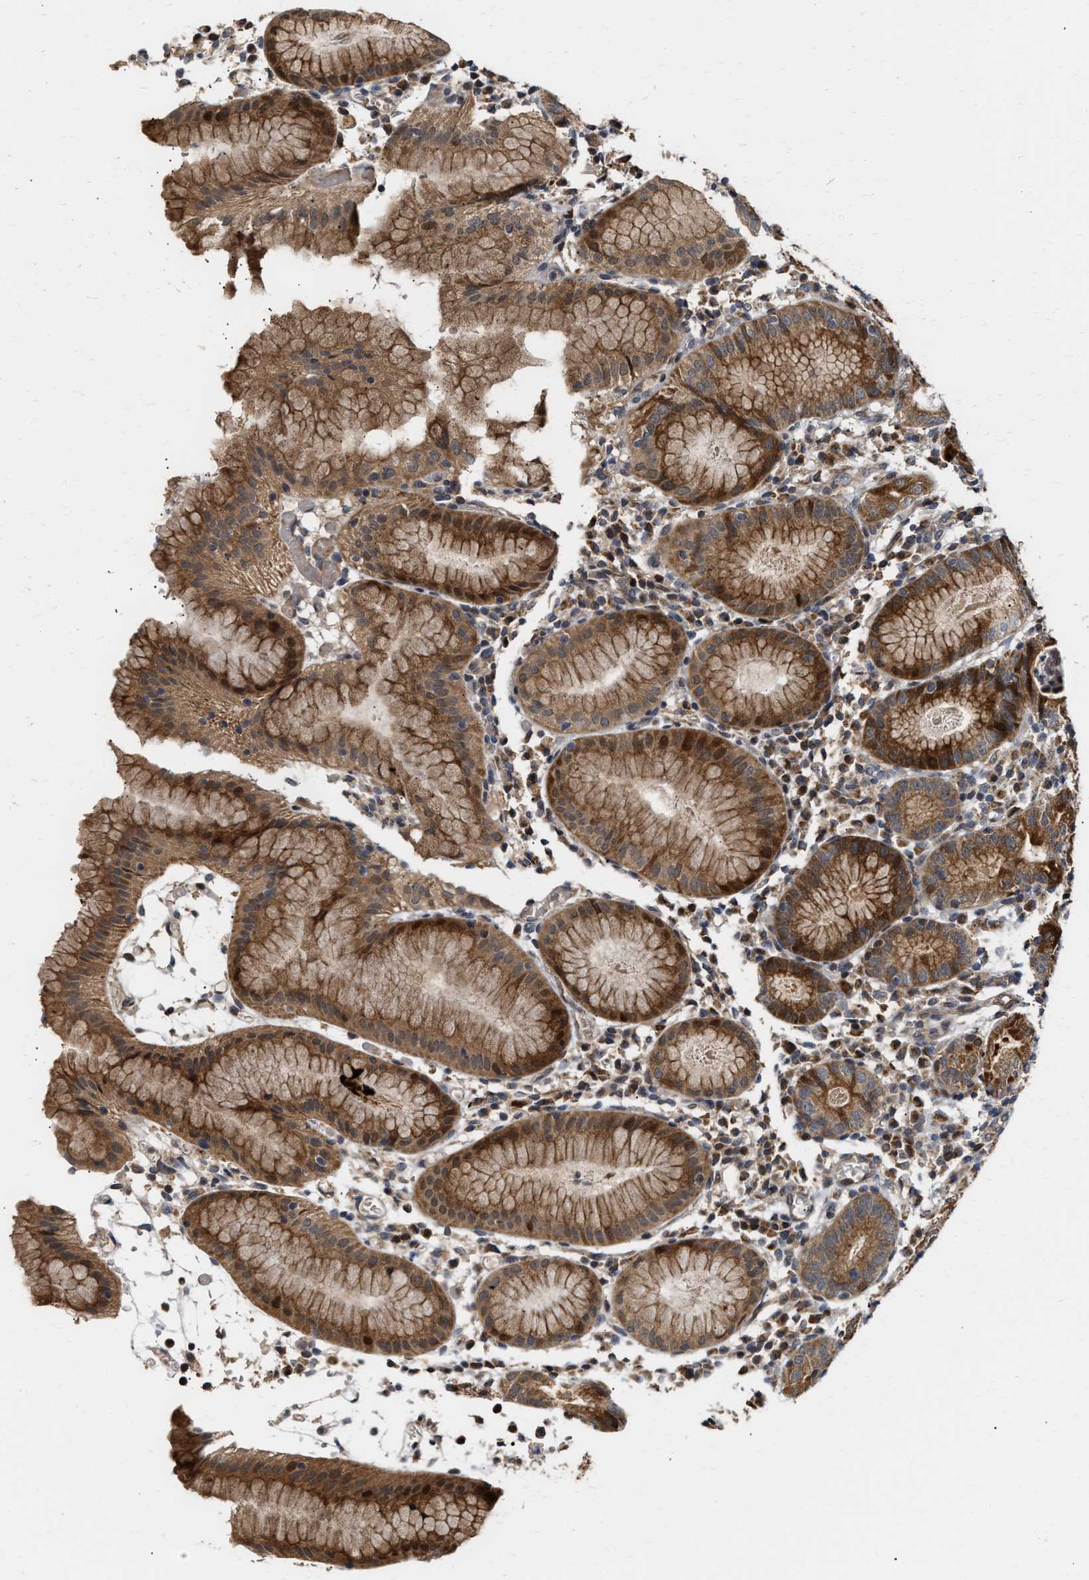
{"staining": {"intensity": "moderate", "quantity": ">75%", "location": "cytoplasmic/membranous"}, "tissue": "stomach", "cell_type": "Glandular cells", "image_type": "normal", "snomed": [{"axis": "morphology", "description": "Normal tissue, NOS"}, {"axis": "topography", "description": "Stomach"}, {"axis": "topography", "description": "Stomach, lower"}], "caption": "Immunohistochemical staining of benign stomach exhibits medium levels of moderate cytoplasmic/membranous positivity in approximately >75% of glandular cells. The staining was performed using DAB (3,3'-diaminobenzidine), with brown indicating positive protein expression. Nuclei are stained blue with hematoxylin.", "gene": "EXTL2", "patient": {"sex": "female", "age": 75}}